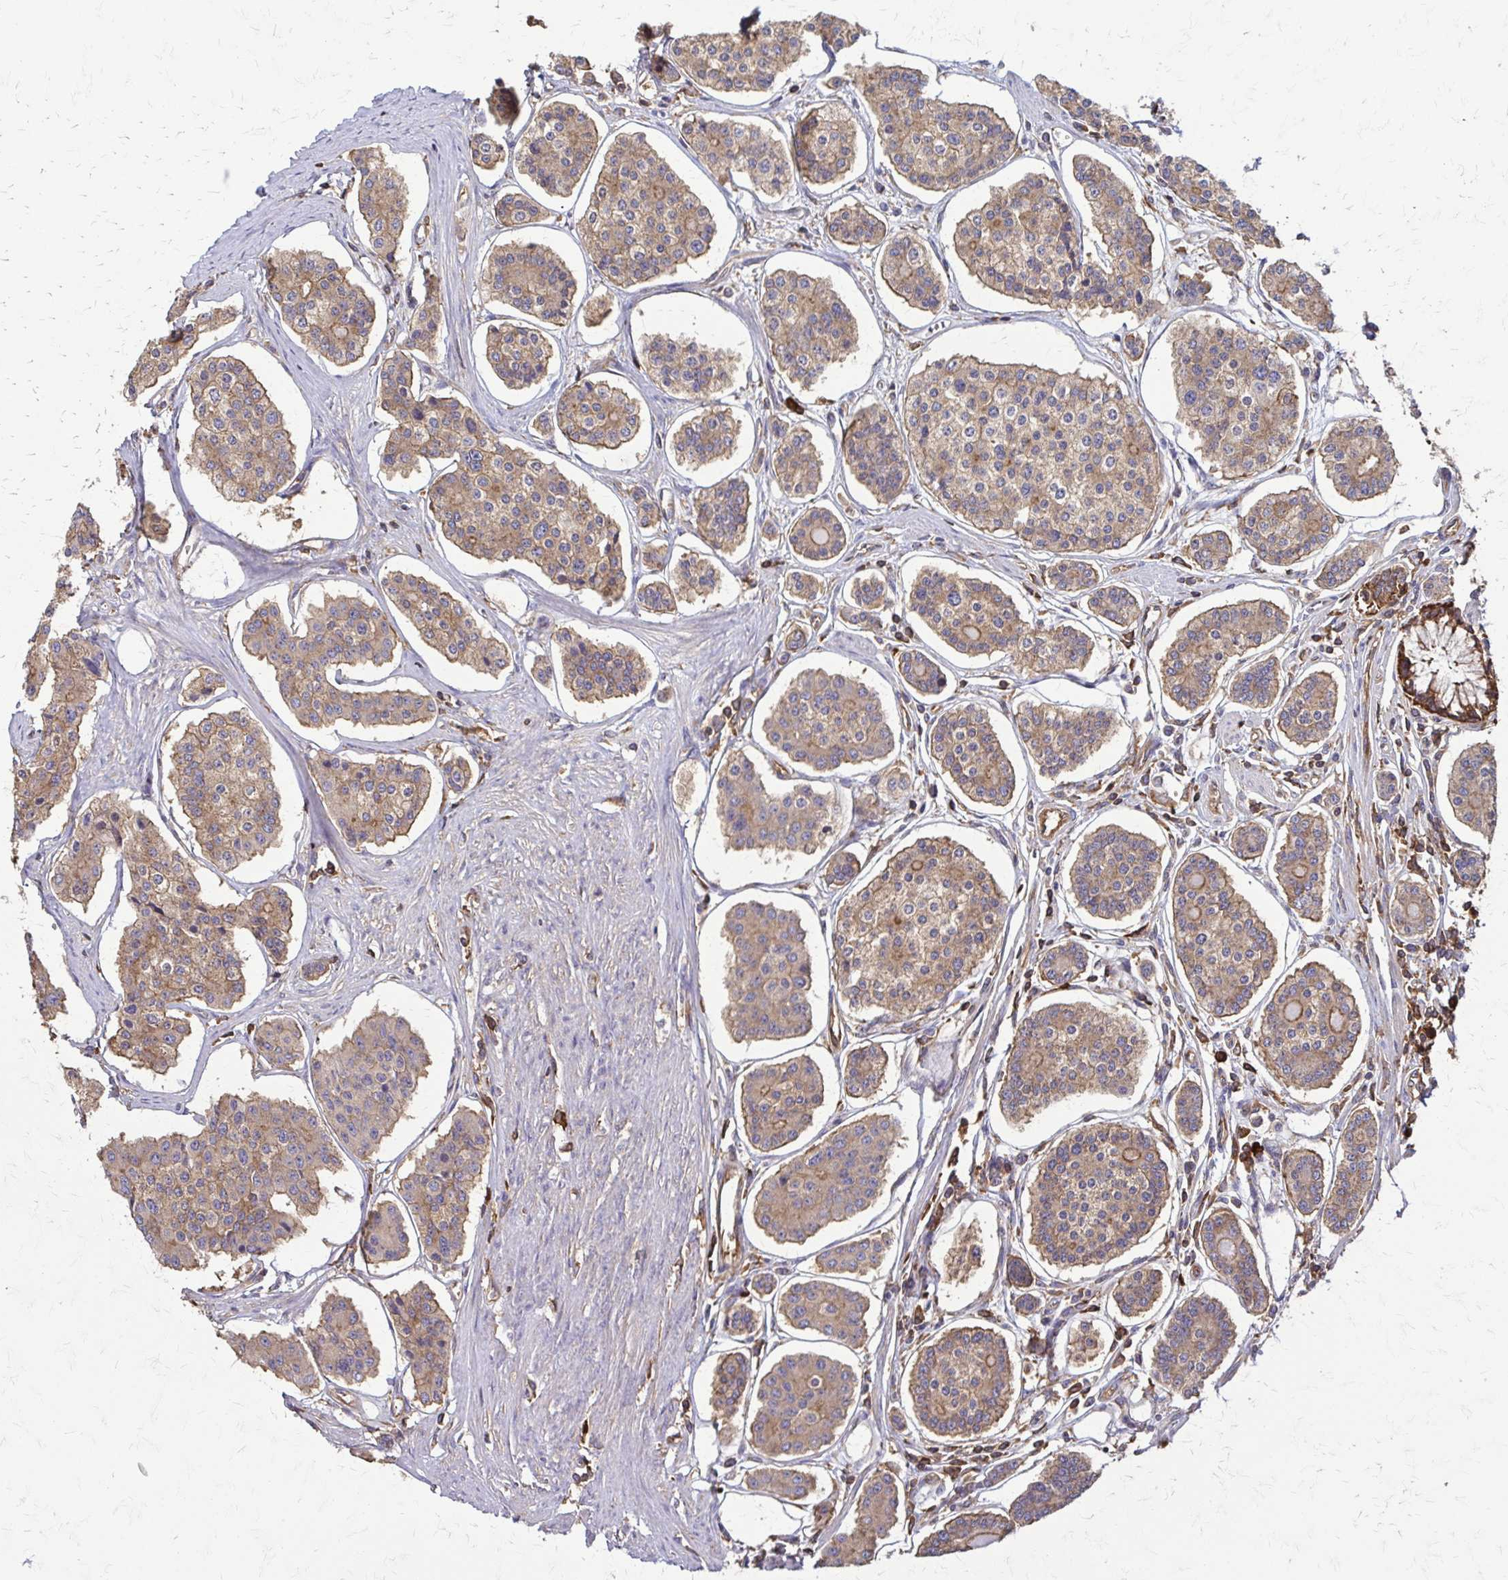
{"staining": {"intensity": "weak", "quantity": ">75%", "location": "cytoplasmic/membranous"}, "tissue": "carcinoid", "cell_type": "Tumor cells", "image_type": "cancer", "snomed": [{"axis": "morphology", "description": "Carcinoid, malignant, NOS"}, {"axis": "topography", "description": "Small intestine"}], "caption": "Tumor cells exhibit weak cytoplasmic/membranous expression in approximately >75% of cells in carcinoid. (brown staining indicates protein expression, while blue staining denotes nuclei).", "gene": "EEF2", "patient": {"sex": "female", "age": 65}}